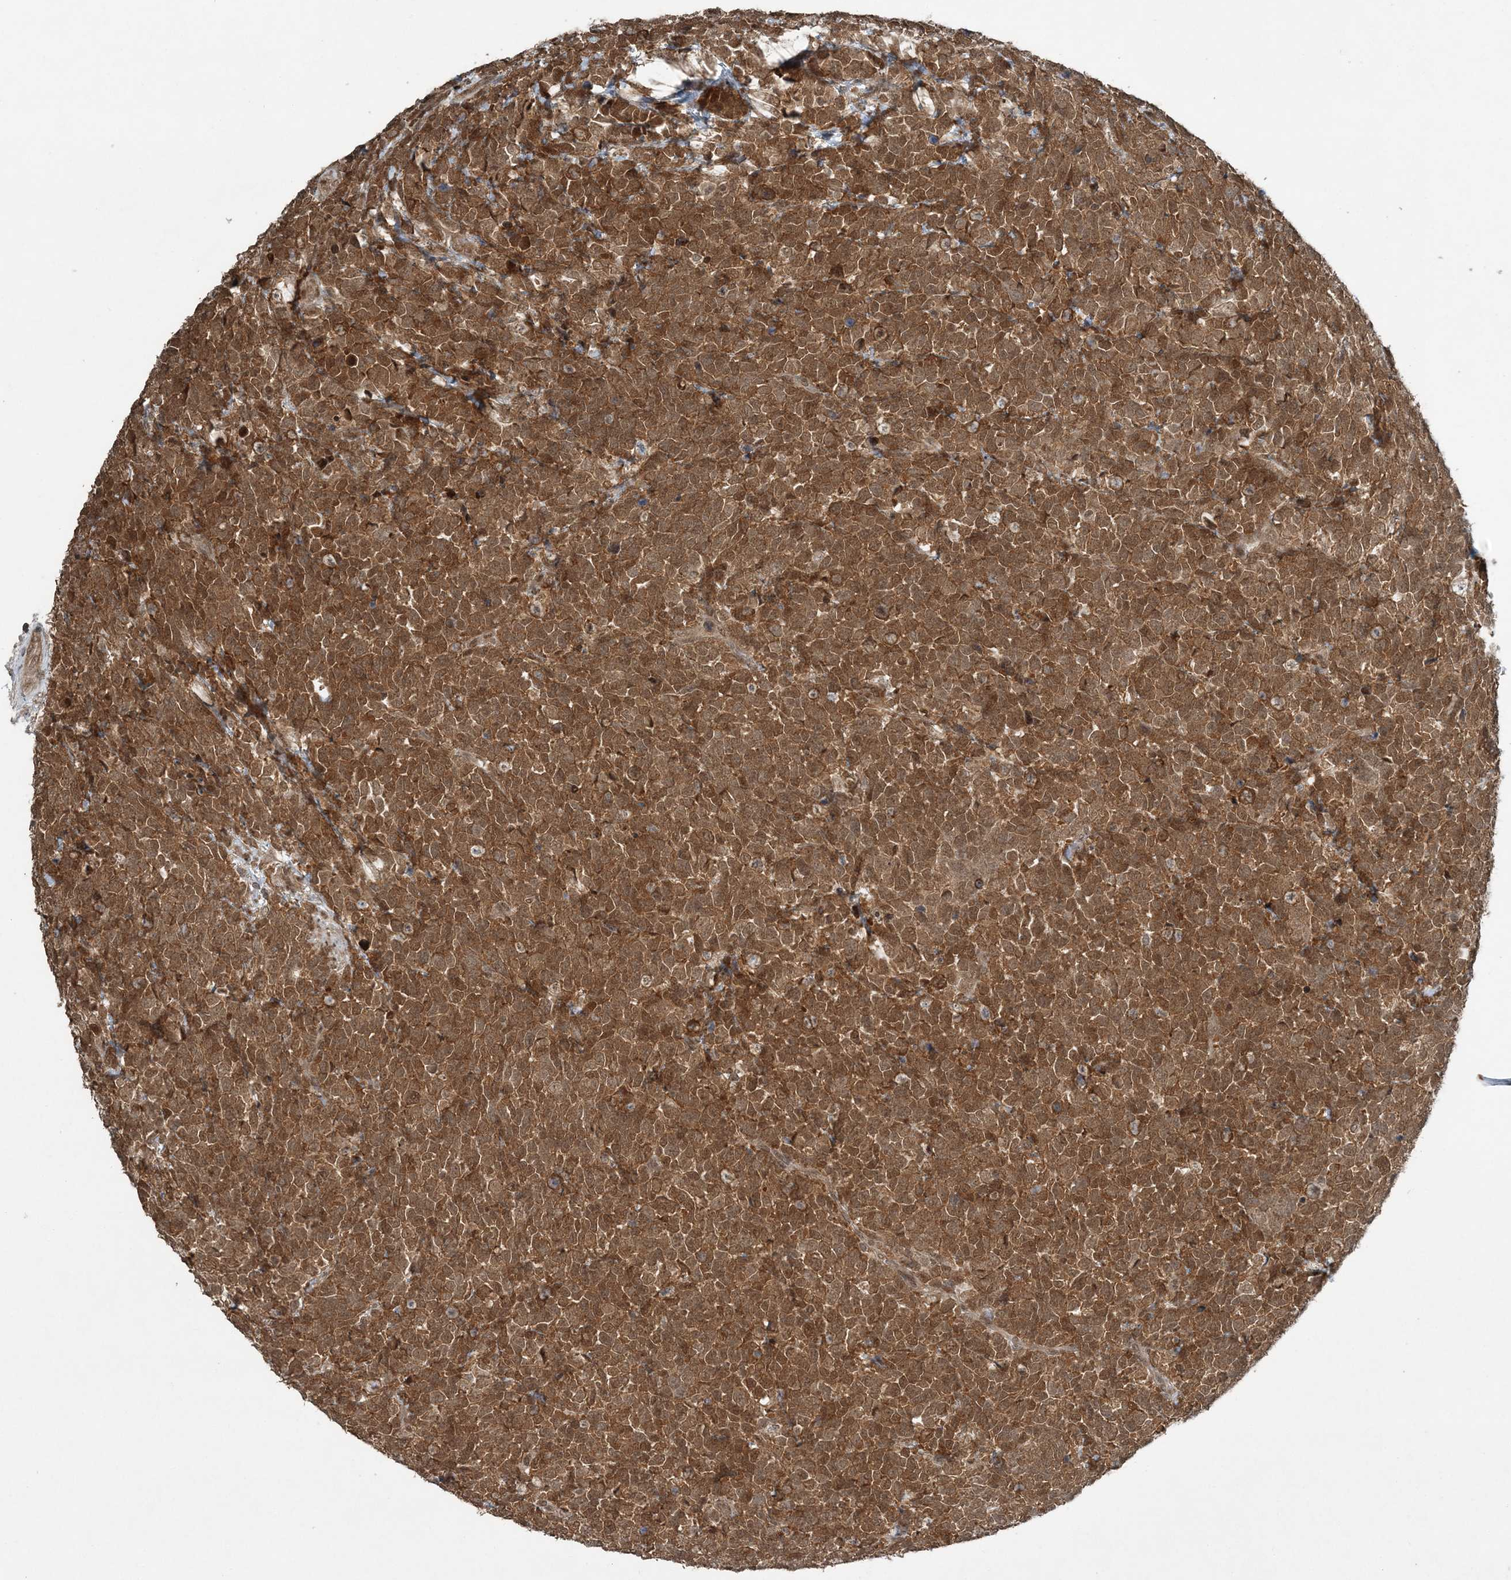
{"staining": {"intensity": "strong", "quantity": ">75%", "location": "cytoplasmic/membranous,nuclear"}, "tissue": "urothelial cancer", "cell_type": "Tumor cells", "image_type": "cancer", "snomed": [{"axis": "morphology", "description": "Urothelial carcinoma, High grade"}, {"axis": "topography", "description": "Urinary bladder"}], "caption": "Immunohistochemical staining of human high-grade urothelial carcinoma exhibits high levels of strong cytoplasmic/membranous and nuclear staining in approximately >75% of tumor cells. The staining was performed using DAB (3,3'-diaminobenzidine), with brown indicating positive protein expression. Nuclei are stained blue with hematoxylin.", "gene": "COPS7B", "patient": {"sex": "female", "age": 82}}